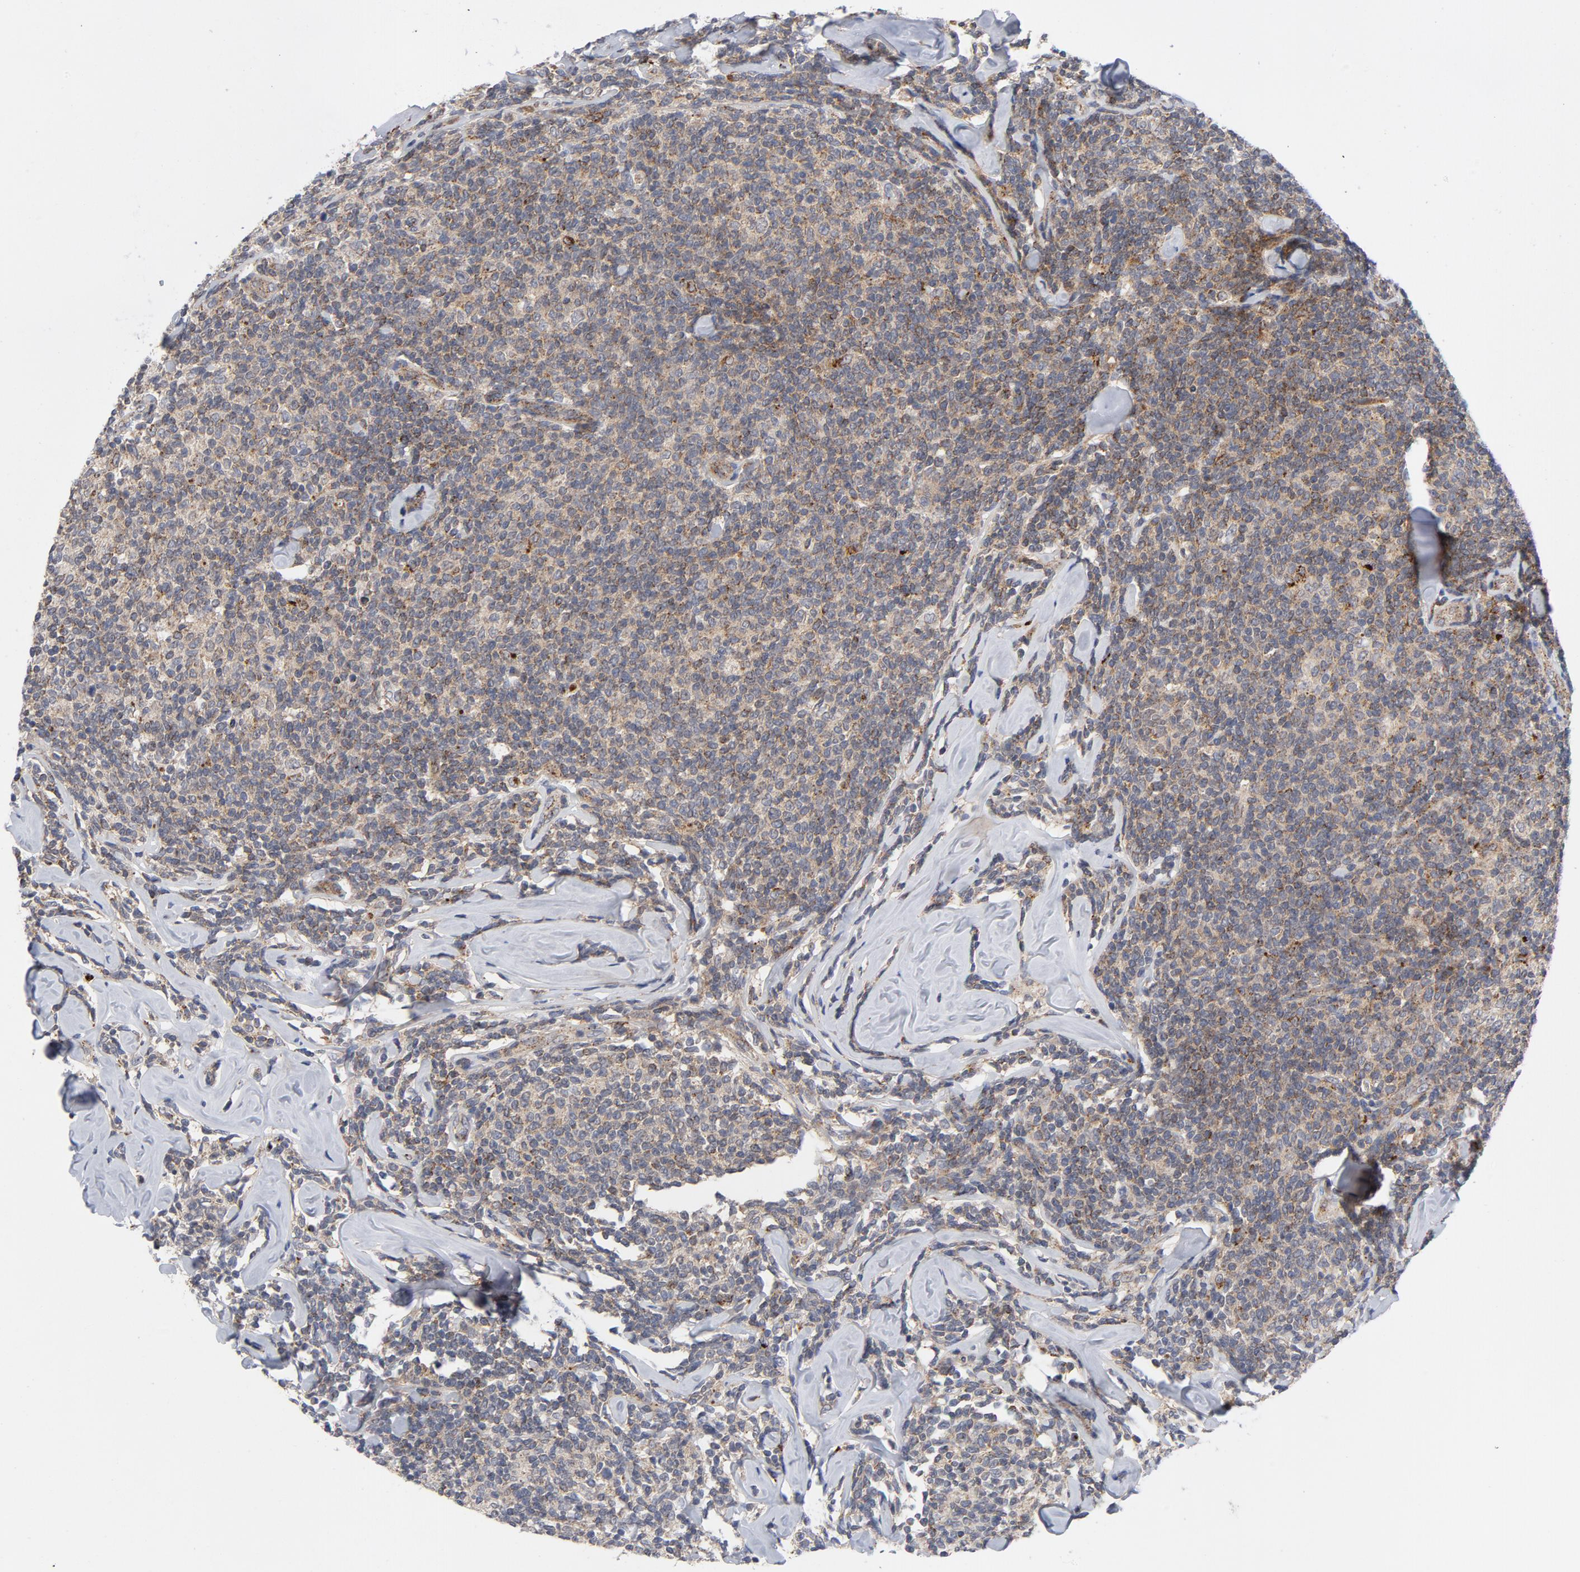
{"staining": {"intensity": "strong", "quantity": ">75%", "location": "cytoplasmic/membranous"}, "tissue": "lymphoma", "cell_type": "Tumor cells", "image_type": "cancer", "snomed": [{"axis": "morphology", "description": "Malignant lymphoma, non-Hodgkin's type, Low grade"}, {"axis": "topography", "description": "Lymph node"}], "caption": "Immunohistochemical staining of human low-grade malignant lymphoma, non-Hodgkin's type demonstrates high levels of strong cytoplasmic/membranous staining in about >75% of tumor cells.", "gene": "AKT2", "patient": {"sex": "female", "age": 56}}